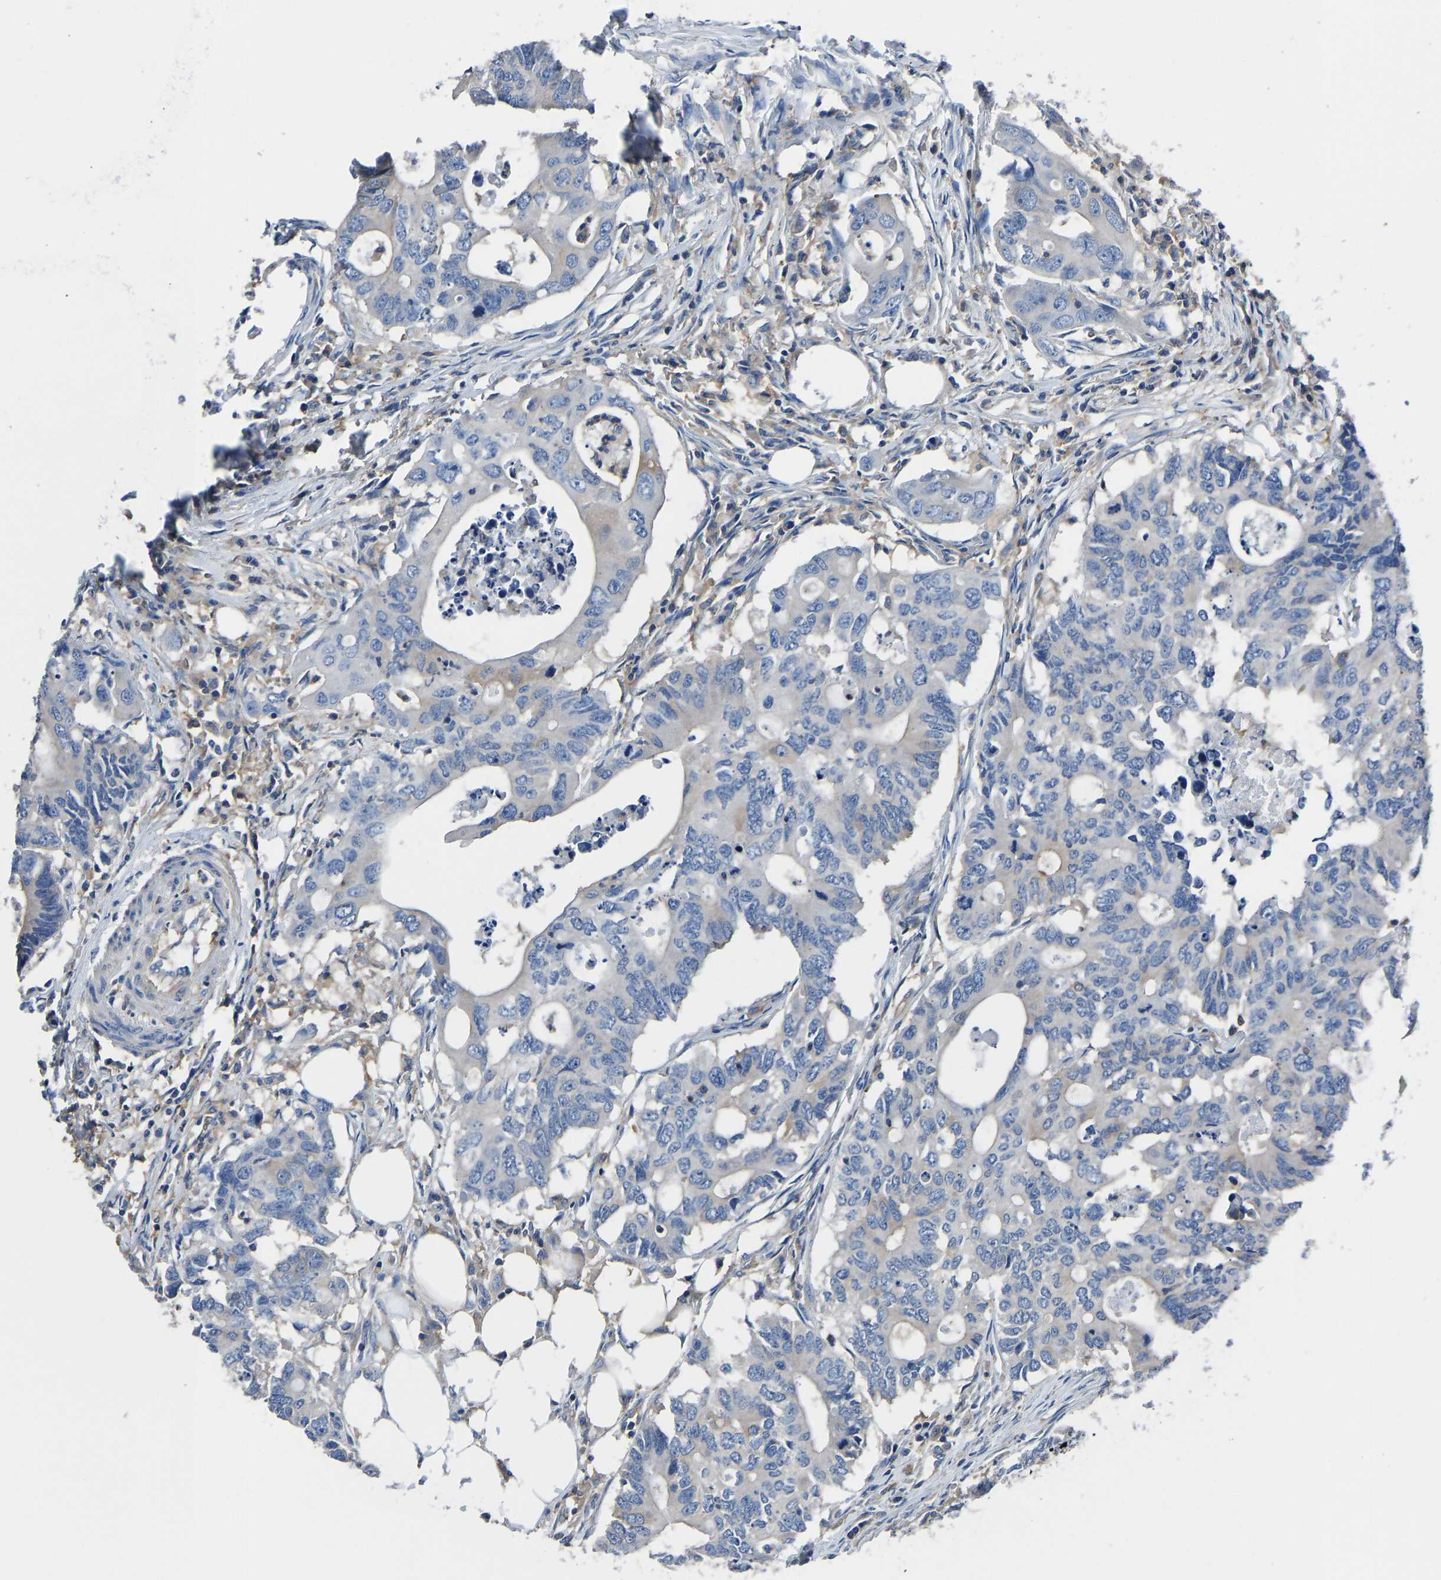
{"staining": {"intensity": "negative", "quantity": "none", "location": "none"}, "tissue": "colorectal cancer", "cell_type": "Tumor cells", "image_type": "cancer", "snomed": [{"axis": "morphology", "description": "Adenocarcinoma, NOS"}, {"axis": "topography", "description": "Colon"}], "caption": "Colorectal cancer (adenocarcinoma) was stained to show a protein in brown. There is no significant expression in tumor cells. Brightfield microscopy of IHC stained with DAB (brown) and hematoxylin (blue), captured at high magnification.", "gene": "PRKAR1A", "patient": {"sex": "male", "age": 71}}